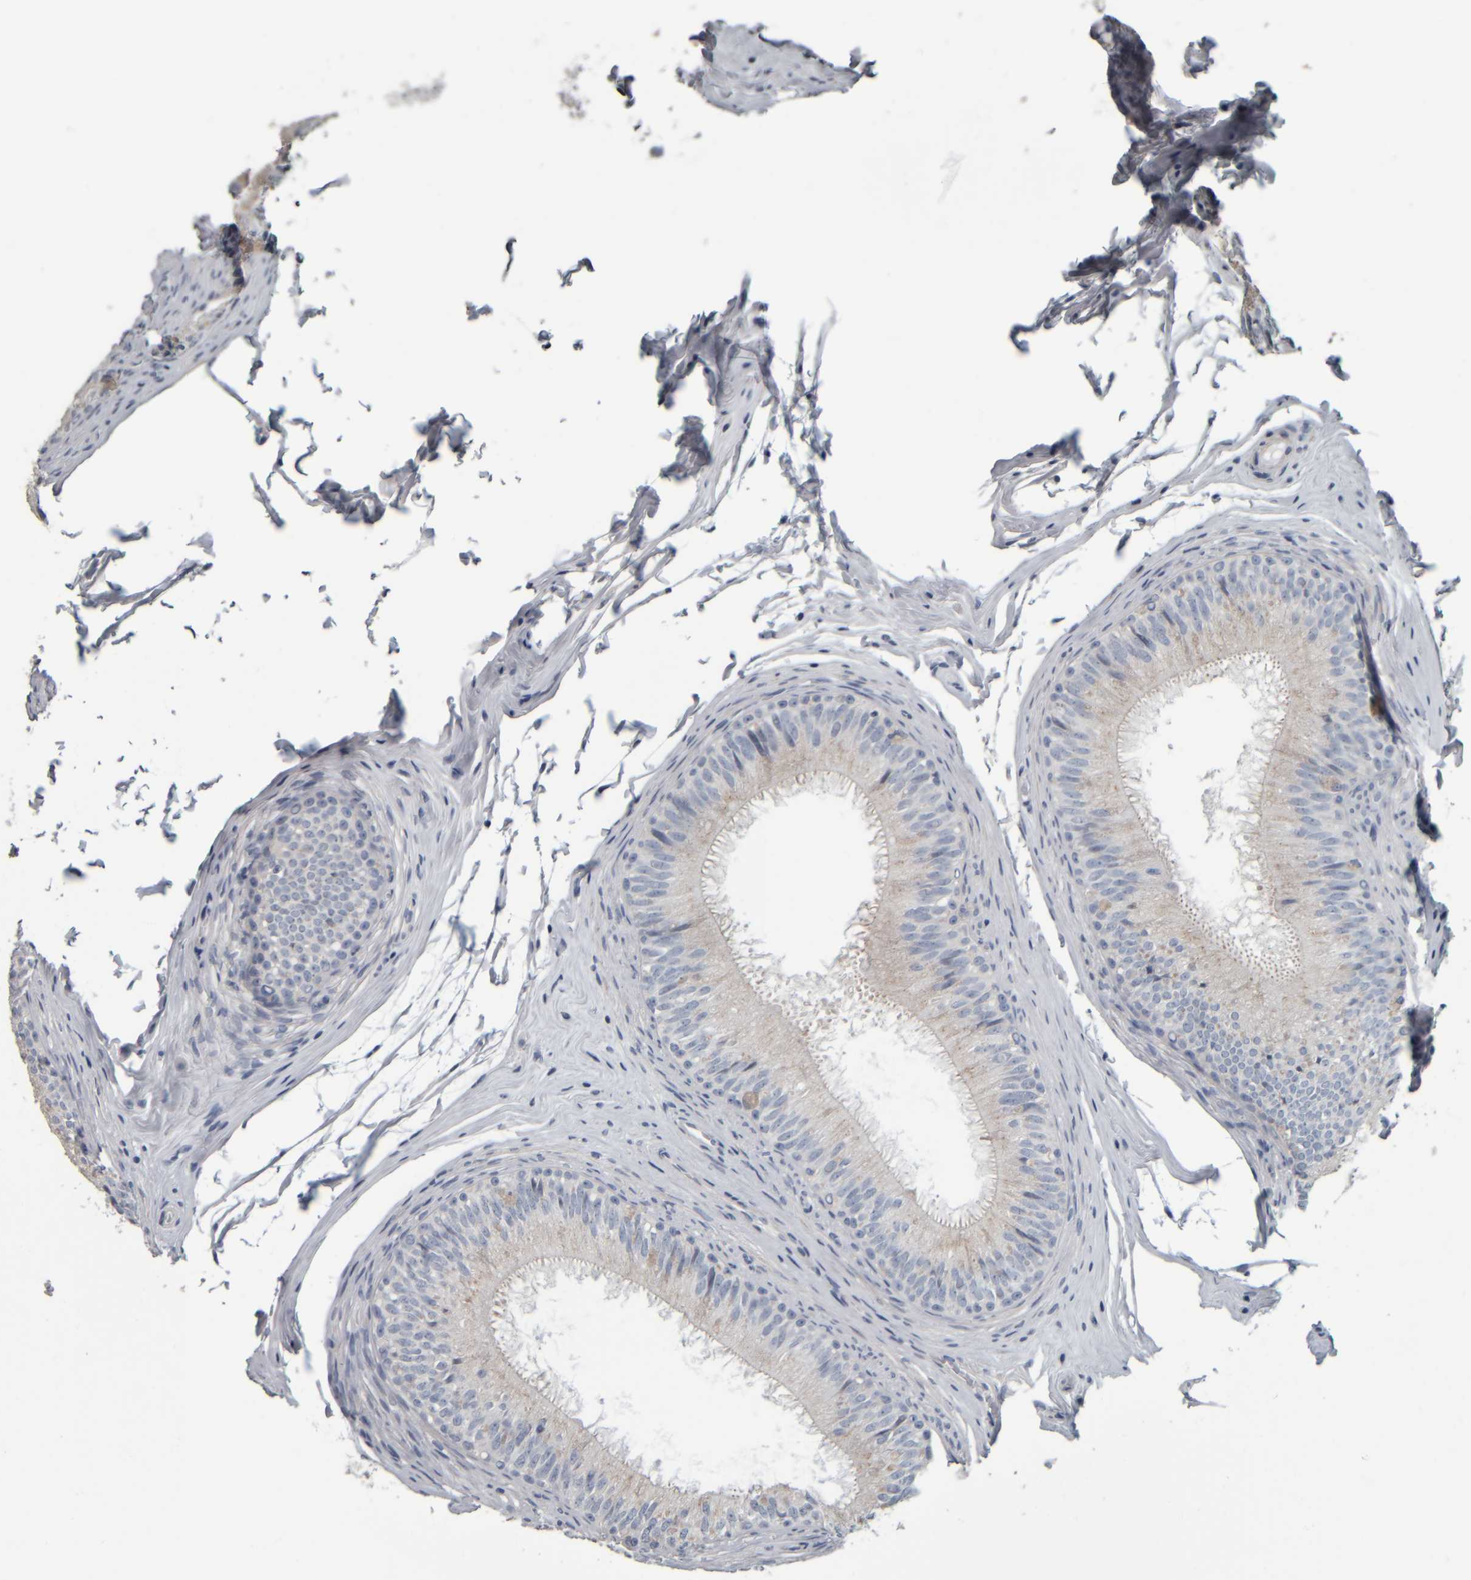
{"staining": {"intensity": "weak", "quantity": "<25%", "location": "cytoplasmic/membranous"}, "tissue": "epididymis", "cell_type": "Glandular cells", "image_type": "normal", "snomed": [{"axis": "morphology", "description": "Normal tissue, NOS"}, {"axis": "topography", "description": "Epididymis"}], "caption": "Immunohistochemistry photomicrograph of benign human epididymis stained for a protein (brown), which reveals no staining in glandular cells.", "gene": "CAVIN4", "patient": {"sex": "male", "age": 32}}